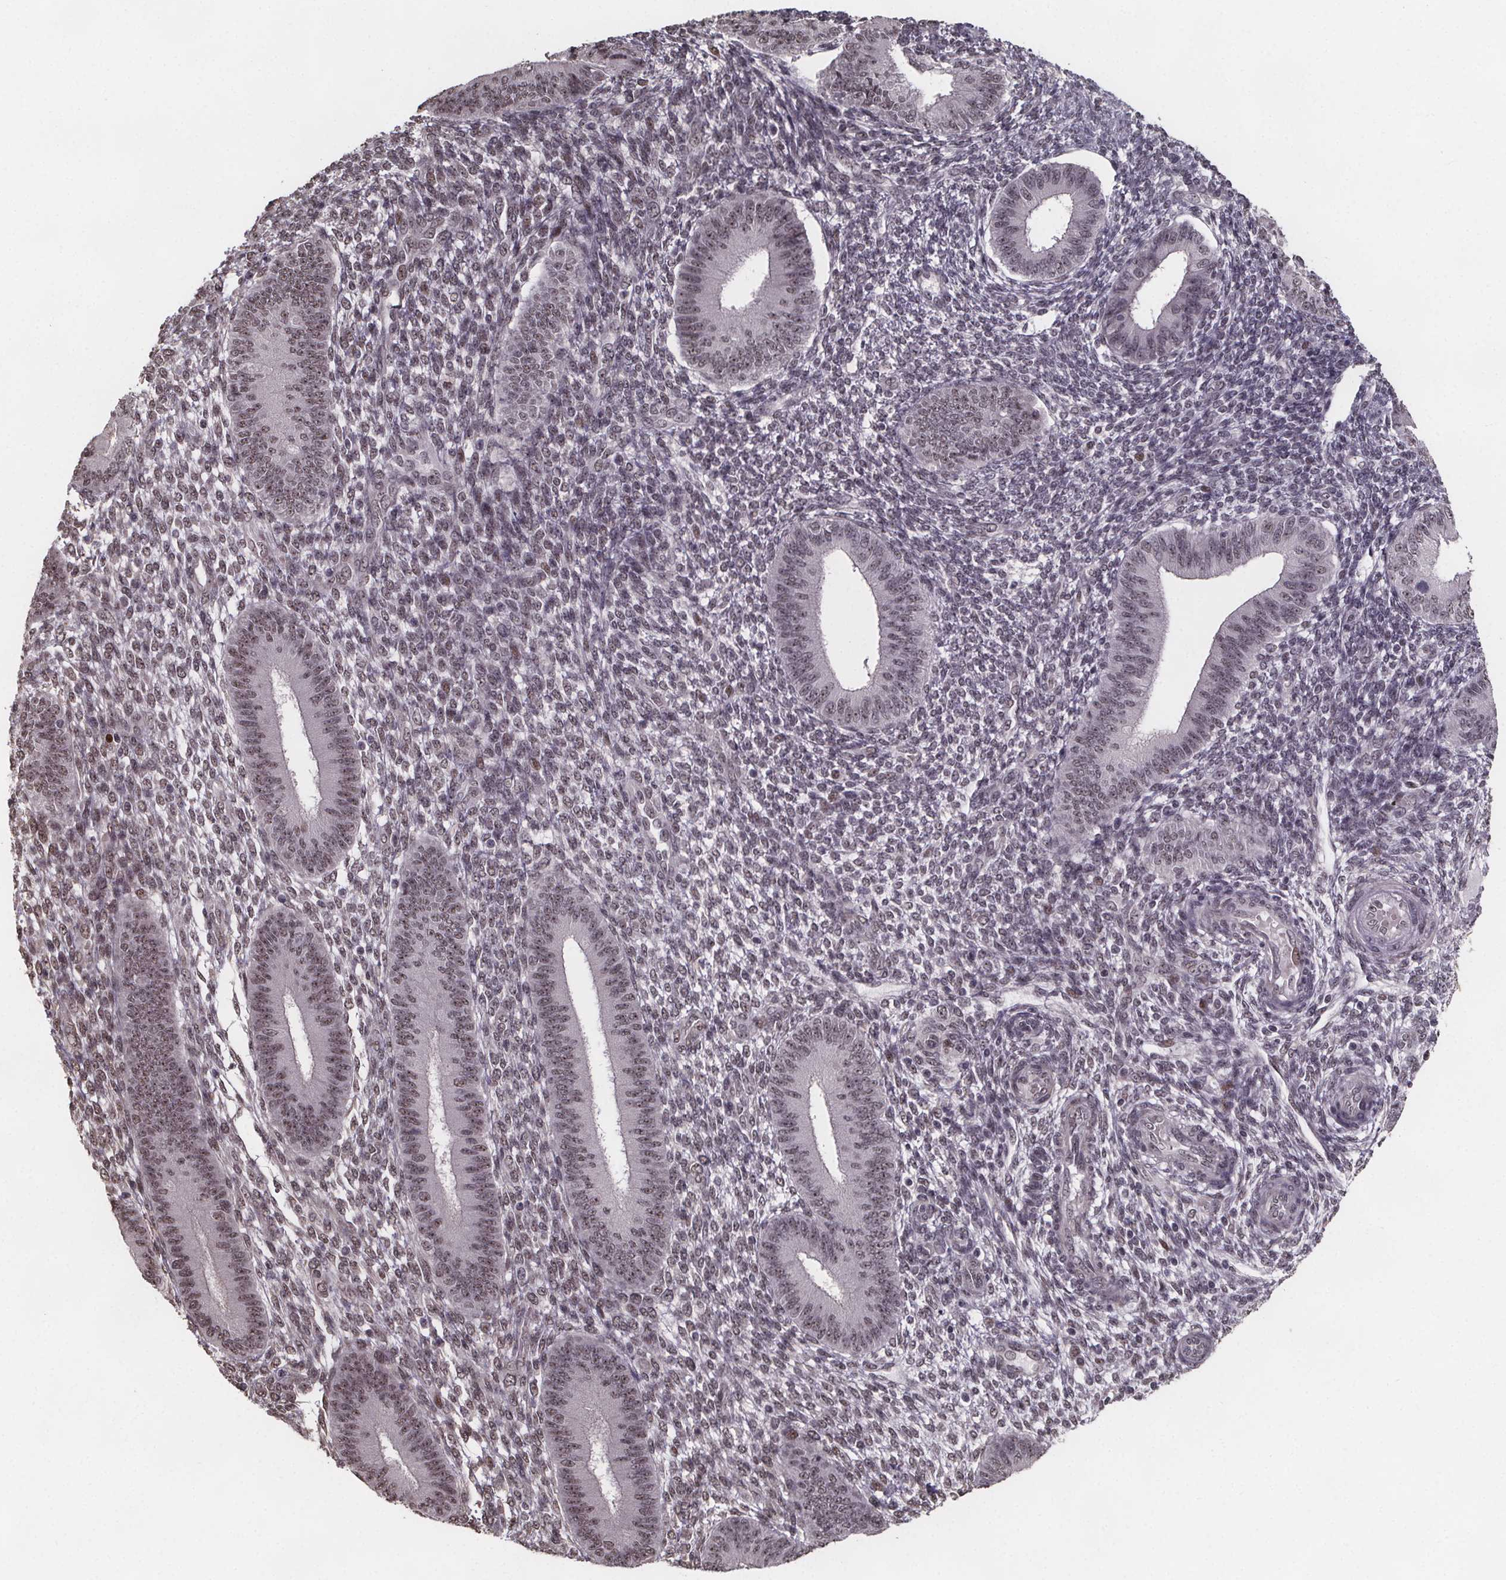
{"staining": {"intensity": "weak", "quantity": "<25%", "location": "nuclear"}, "tissue": "endometrium", "cell_type": "Cells in endometrial stroma", "image_type": "normal", "snomed": [{"axis": "morphology", "description": "Normal tissue, NOS"}, {"axis": "topography", "description": "Endometrium"}], "caption": "IHC photomicrograph of unremarkable endometrium stained for a protein (brown), which demonstrates no expression in cells in endometrial stroma. (Stains: DAB (3,3'-diaminobenzidine) IHC with hematoxylin counter stain, Microscopy: brightfield microscopy at high magnification).", "gene": "U2SURP", "patient": {"sex": "female", "age": 39}}